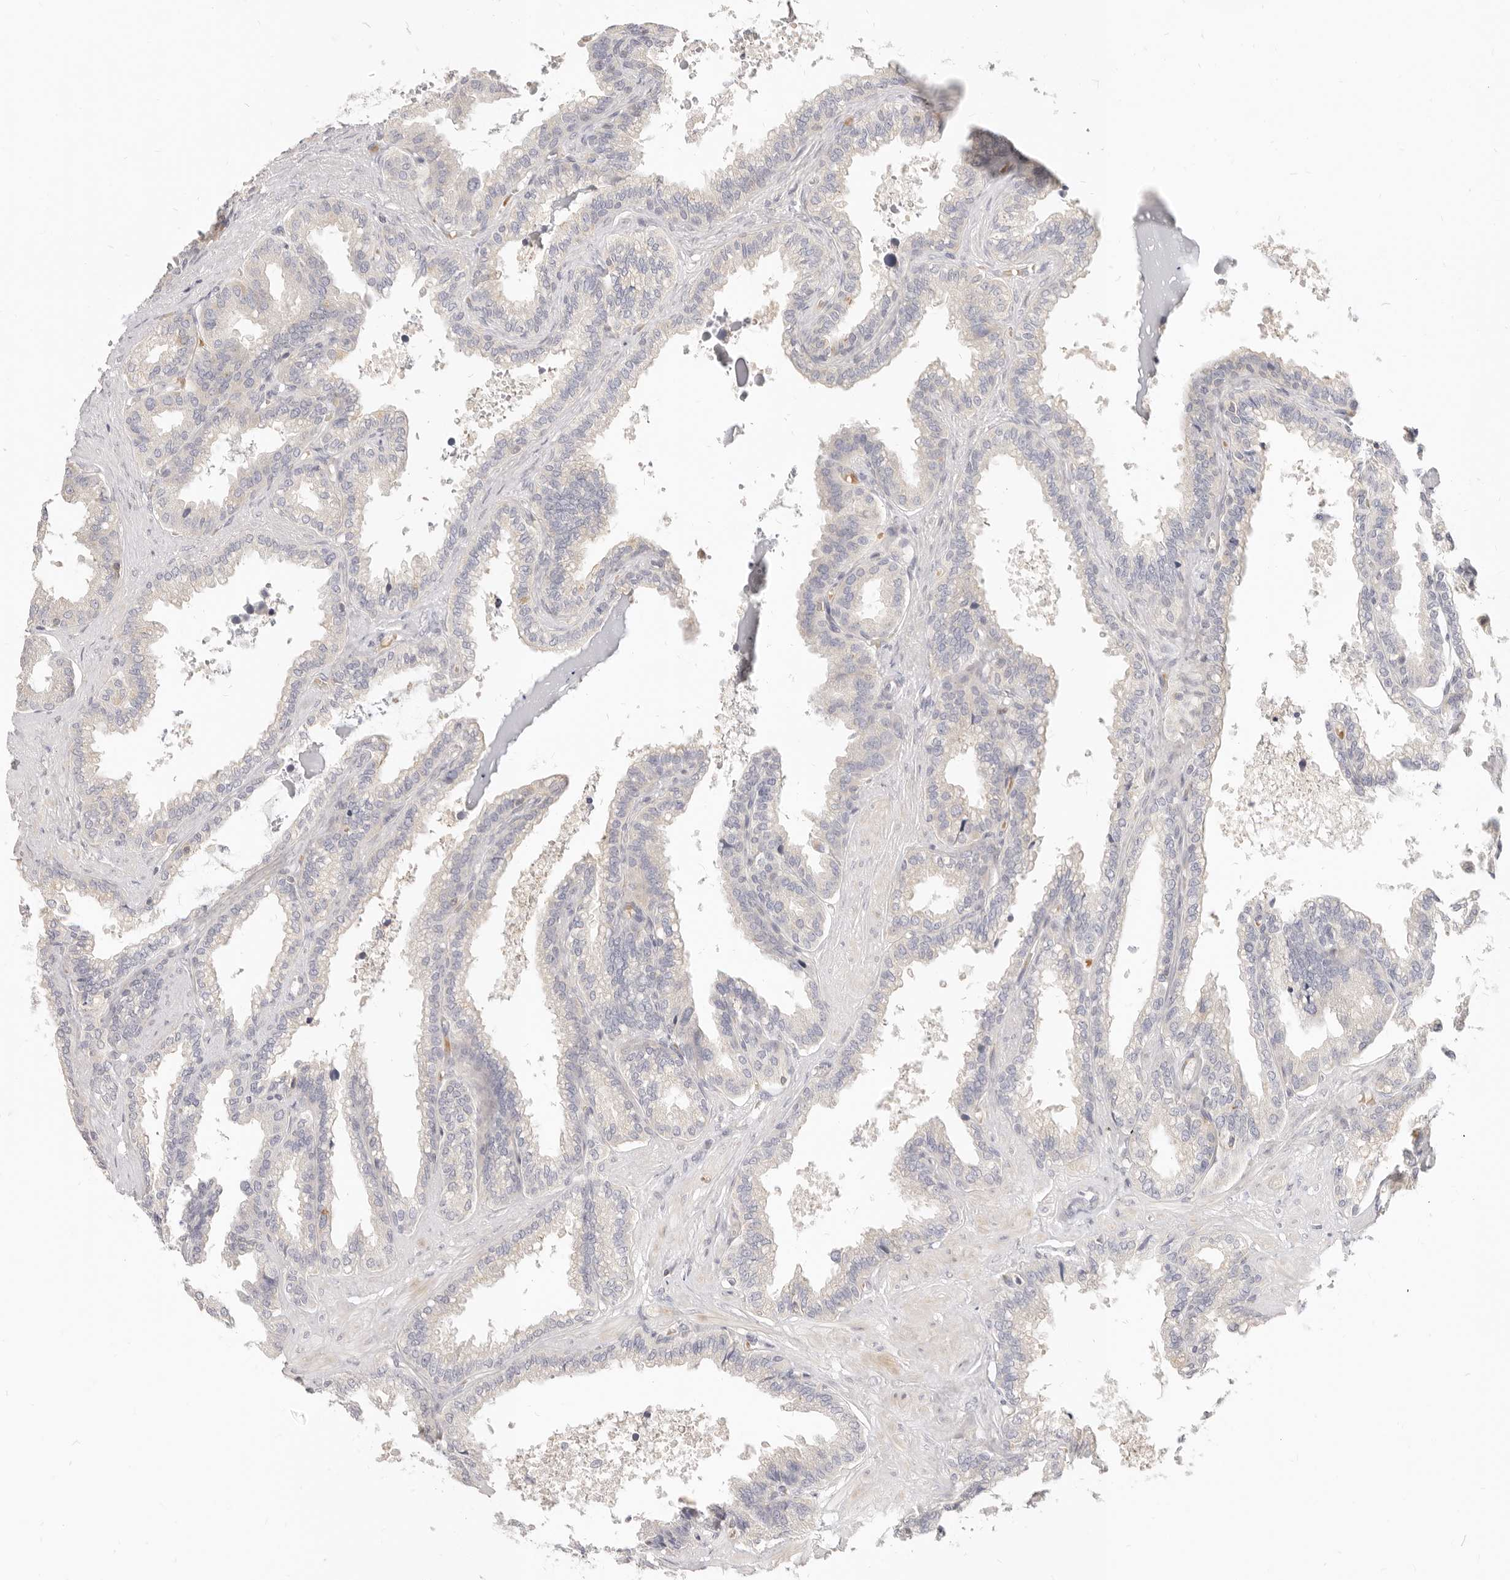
{"staining": {"intensity": "negative", "quantity": "none", "location": "none"}, "tissue": "seminal vesicle", "cell_type": "Glandular cells", "image_type": "normal", "snomed": [{"axis": "morphology", "description": "Normal tissue, NOS"}, {"axis": "topography", "description": "Seminal veicle"}], "caption": "Immunohistochemical staining of unremarkable seminal vesicle shows no significant positivity in glandular cells. (DAB IHC, high magnification).", "gene": "LTB4R2", "patient": {"sex": "male", "age": 46}}